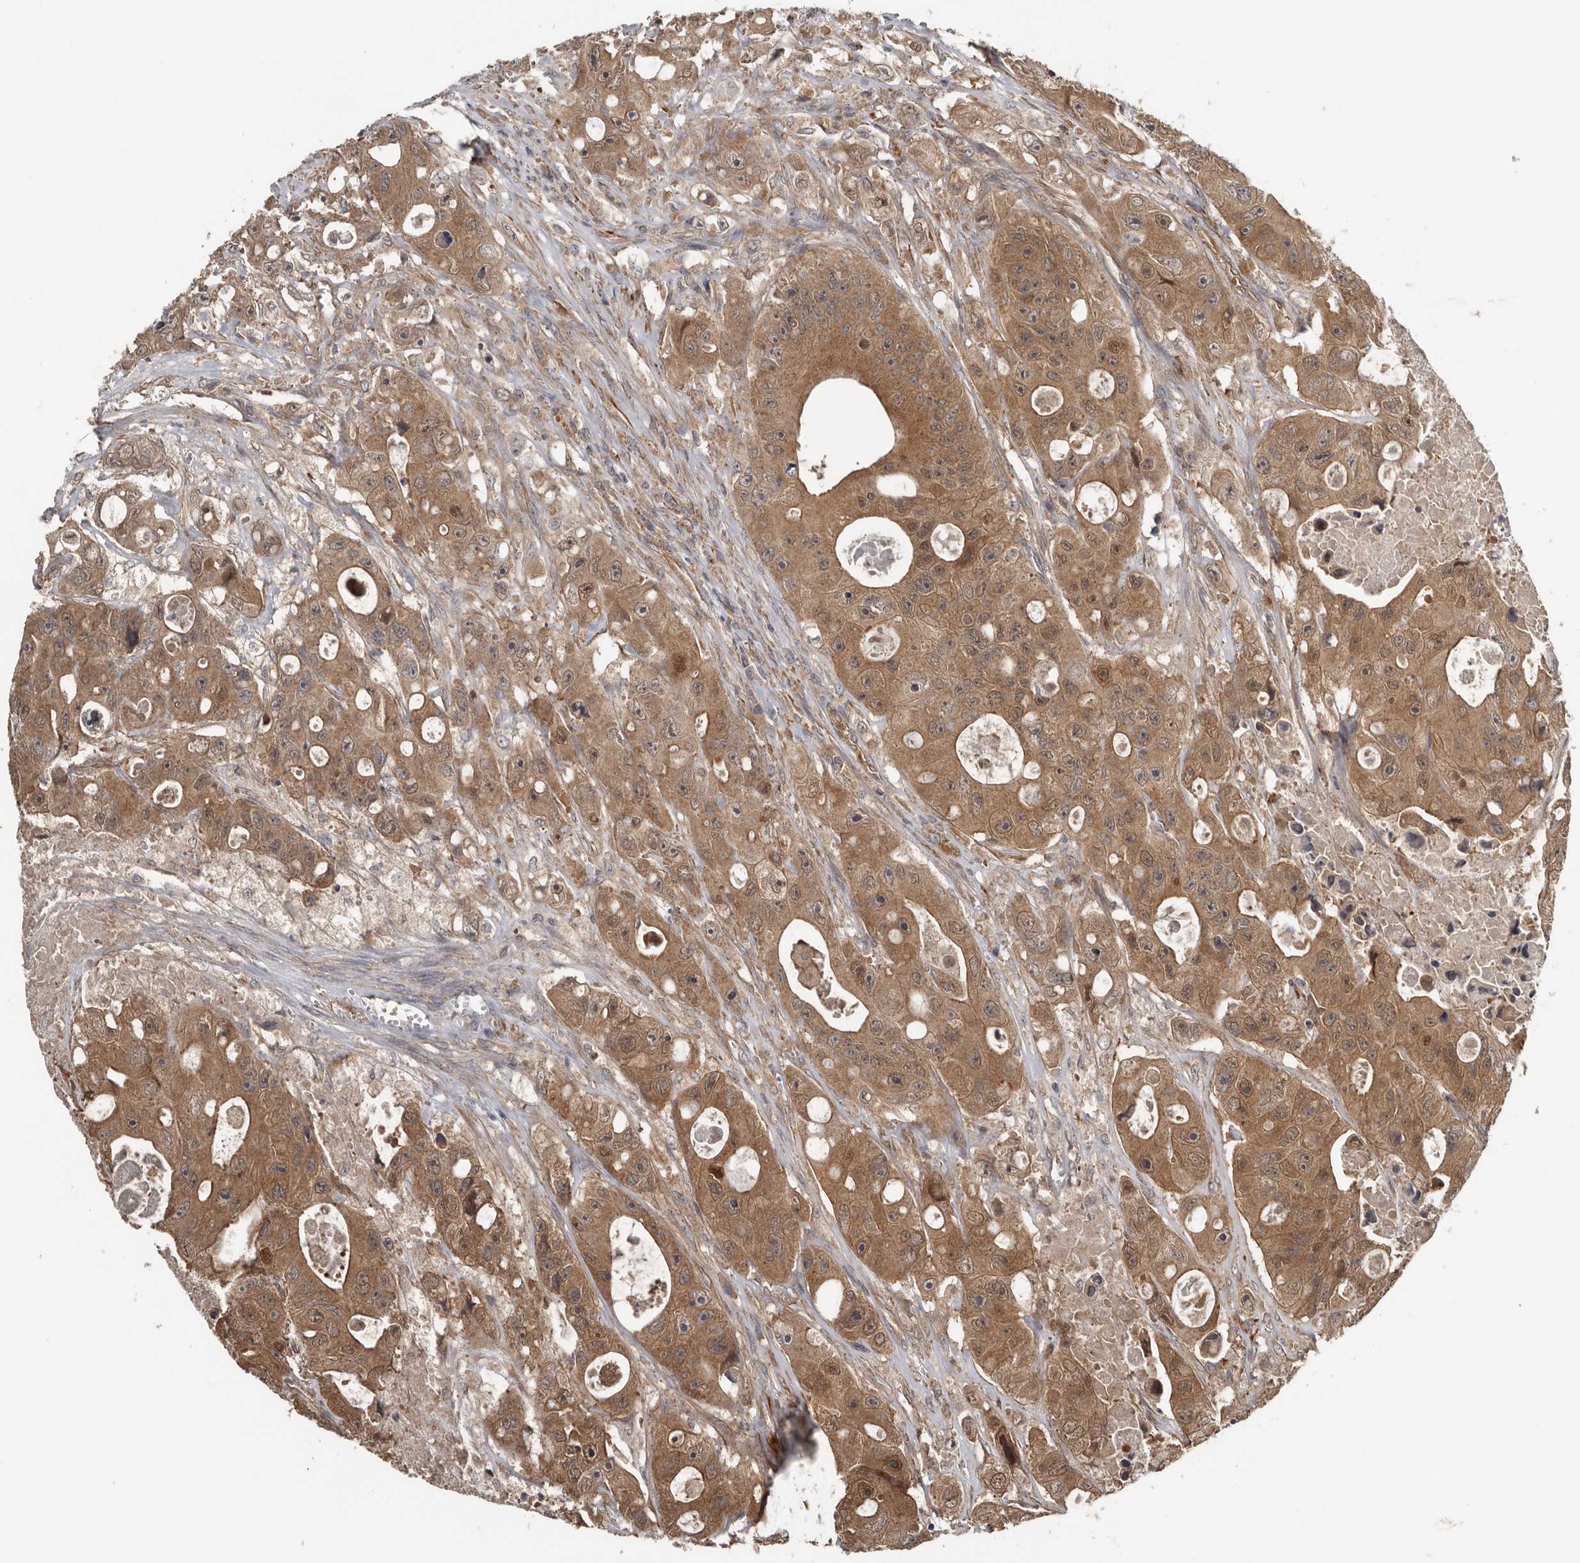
{"staining": {"intensity": "moderate", "quantity": ">75%", "location": "cytoplasmic/membranous"}, "tissue": "colorectal cancer", "cell_type": "Tumor cells", "image_type": "cancer", "snomed": [{"axis": "morphology", "description": "Adenocarcinoma, NOS"}, {"axis": "topography", "description": "Colon"}], "caption": "Approximately >75% of tumor cells in human colorectal cancer (adenocarcinoma) exhibit moderate cytoplasmic/membranous protein positivity as visualized by brown immunohistochemical staining.", "gene": "DNAJB4", "patient": {"sex": "female", "age": 46}}